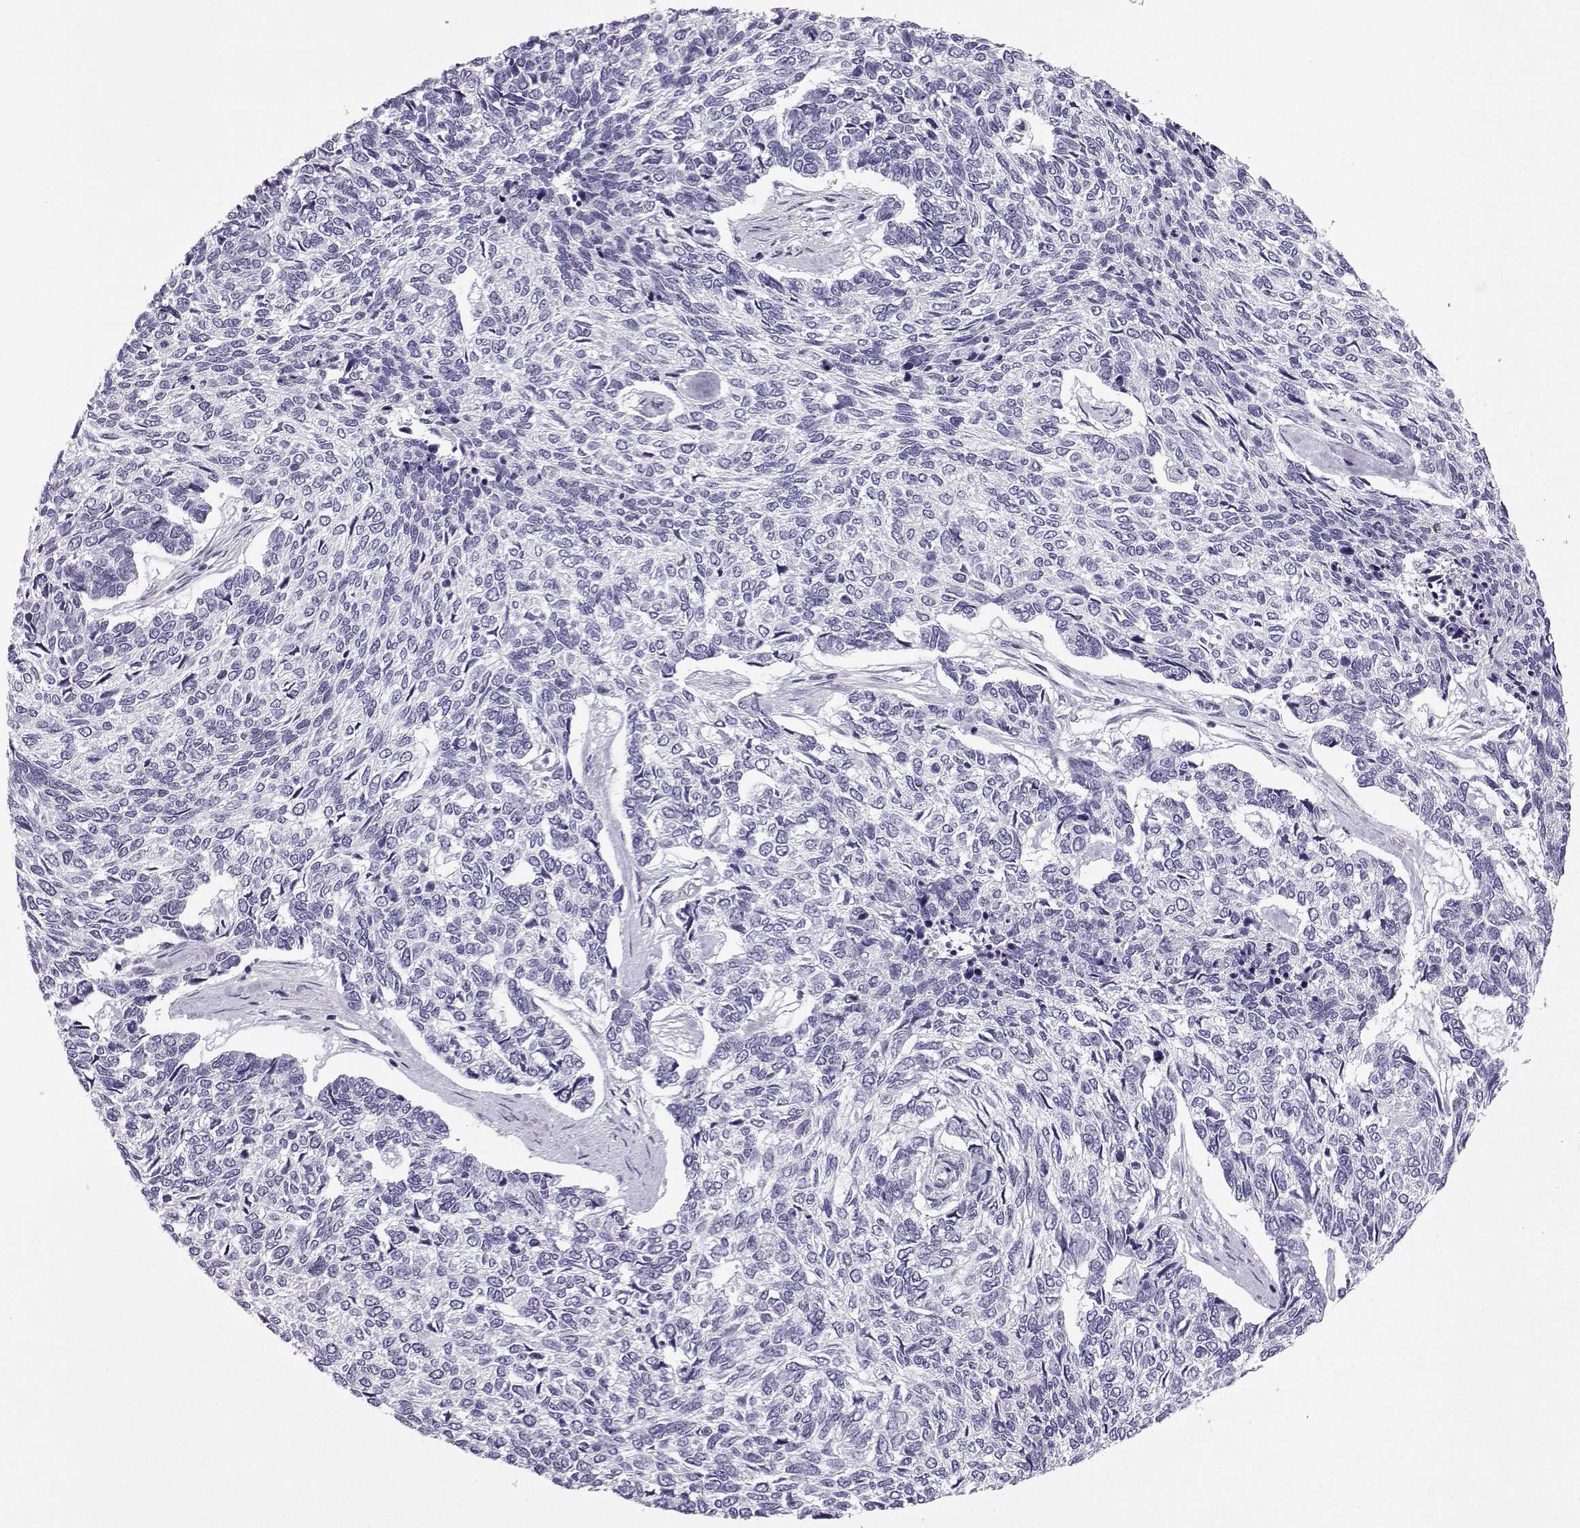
{"staining": {"intensity": "negative", "quantity": "none", "location": "none"}, "tissue": "skin cancer", "cell_type": "Tumor cells", "image_type": "cancer", "snomed": [{"axis": "morphology", "description": "Basal cell carcinoma"}, {"axis": "topography", "description": "Skin"}], "caption": "The immunohistochemistry image has no significant positivity in tumor cells of skin cancer tissue. (DAB (3,3'-diaminobenzidine) IHC, high magnification).", "gene": "ZBTB8B", "patient": {"sex": "female", "age": 65}}